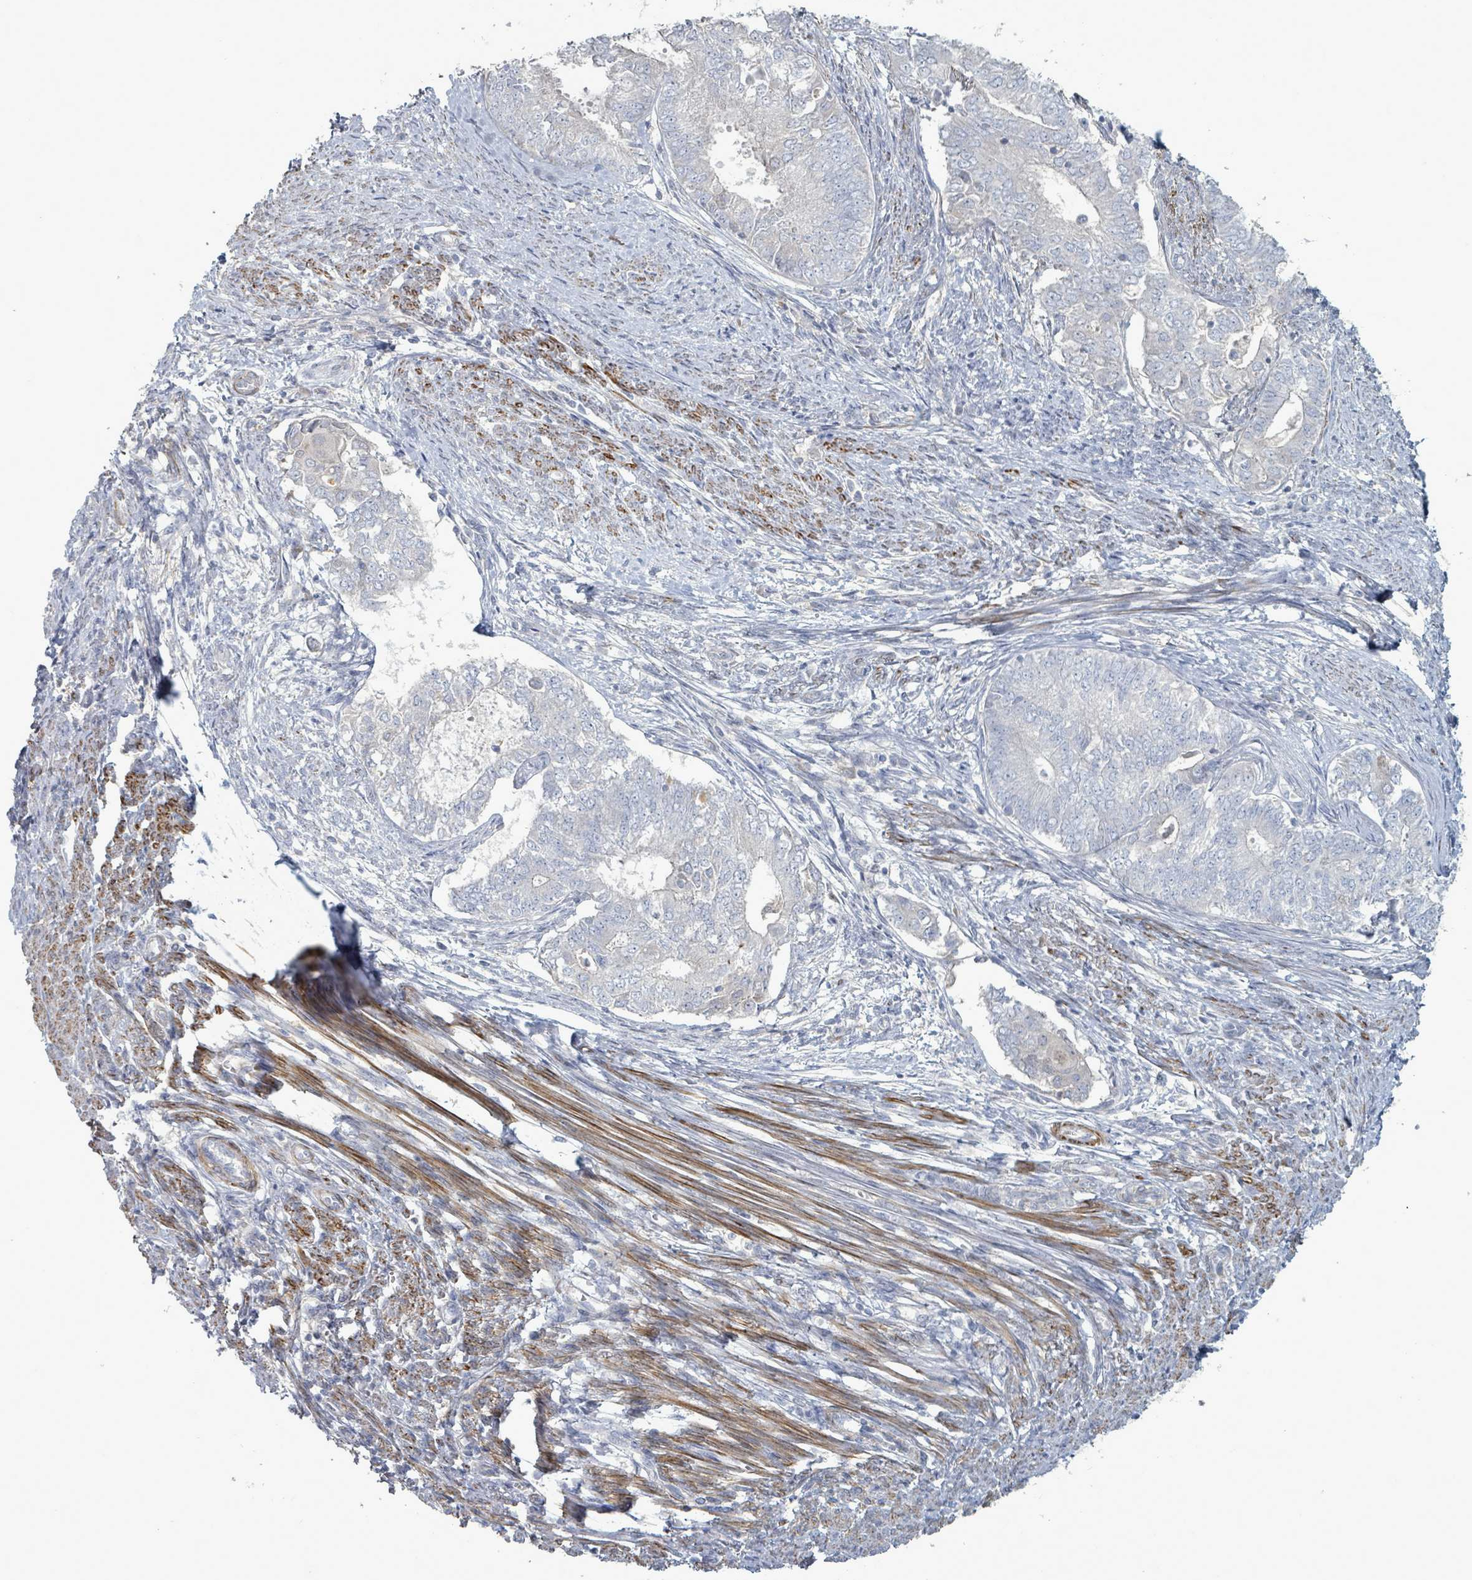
{"staining": {"intensity": "negative", "quantity": "none", "location": "none"}, "tissue": "endometrial cancer", "cell_type": "Tumor cells", "image_type": "cancer", "snomed": [{"axis": "morphology", "description": "Adenocarcinoma, NOS"}, {"axis": "topography", "description": "Endometrium"}], "caption": "A micrograph of endometrial adenocarcinoma stained for a protein exhibits no brown staining in tumor cells.", "gene": "ARGFX", "patient": {"sex": "female", "age": 62}}